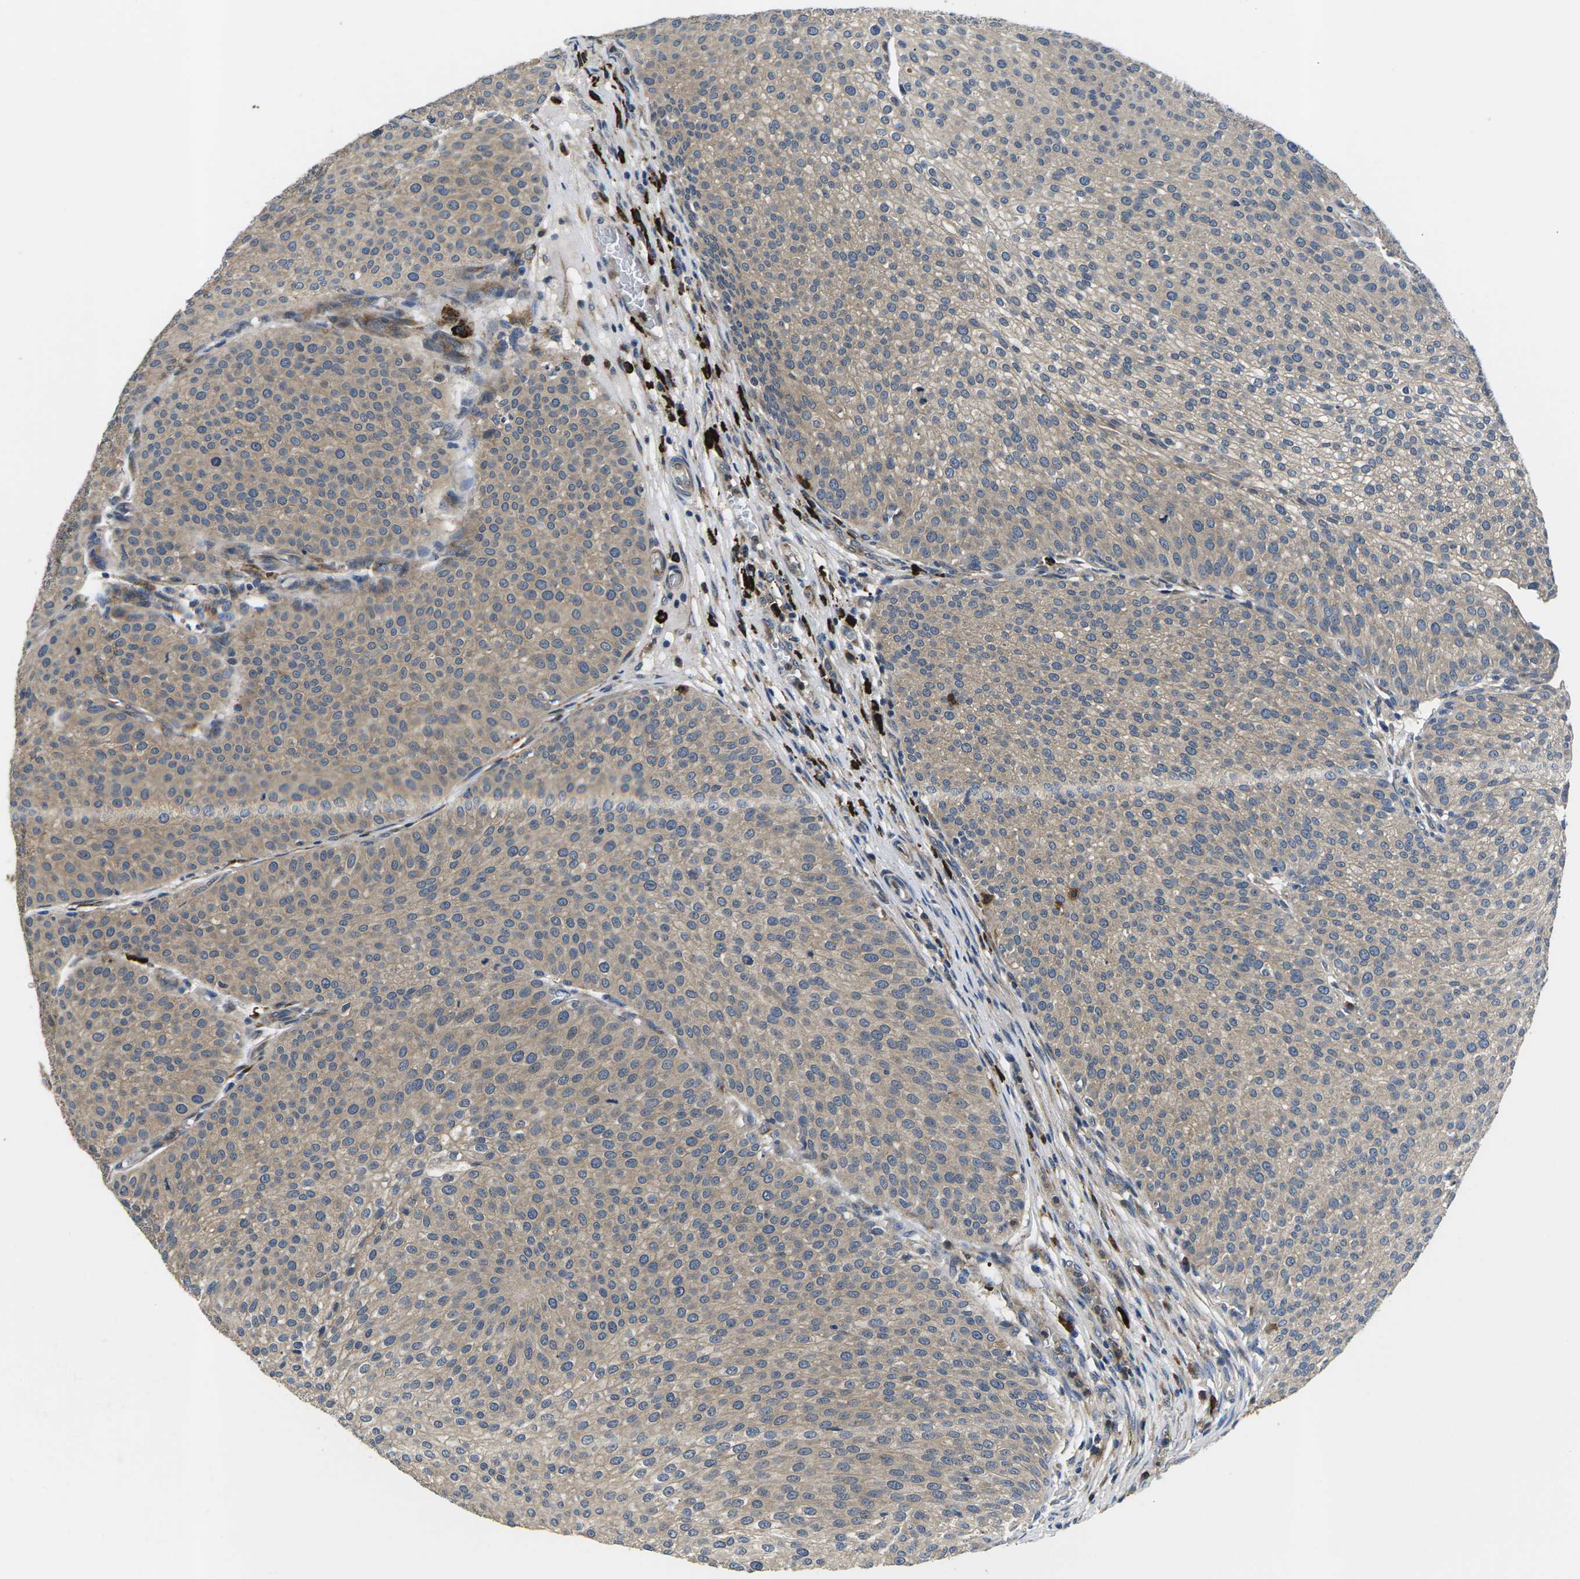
{"staining": {"intensity": "weak", "quantity": "<25%", "location": "cytoplasmic/membranous"}, "tissue": "urothelial cancer", "cell_type": "Tumor cells", "image_type": "cancer", "snomed": [{"axis": "morphology", "description": "Urothelial carcinoma, Low grade"}, {"axis": "topography", "description": "Smooth muscle"}, {"axis": "topography", "description": "Urinary bladder"}], "caption": "This is a micrograph of immunohistochemistry (IHC) staining of urothelial cancer, which shows no expression in tumor cells.", "gene": "PLCE1", "patient": {"sex": "male", "age": 60}}